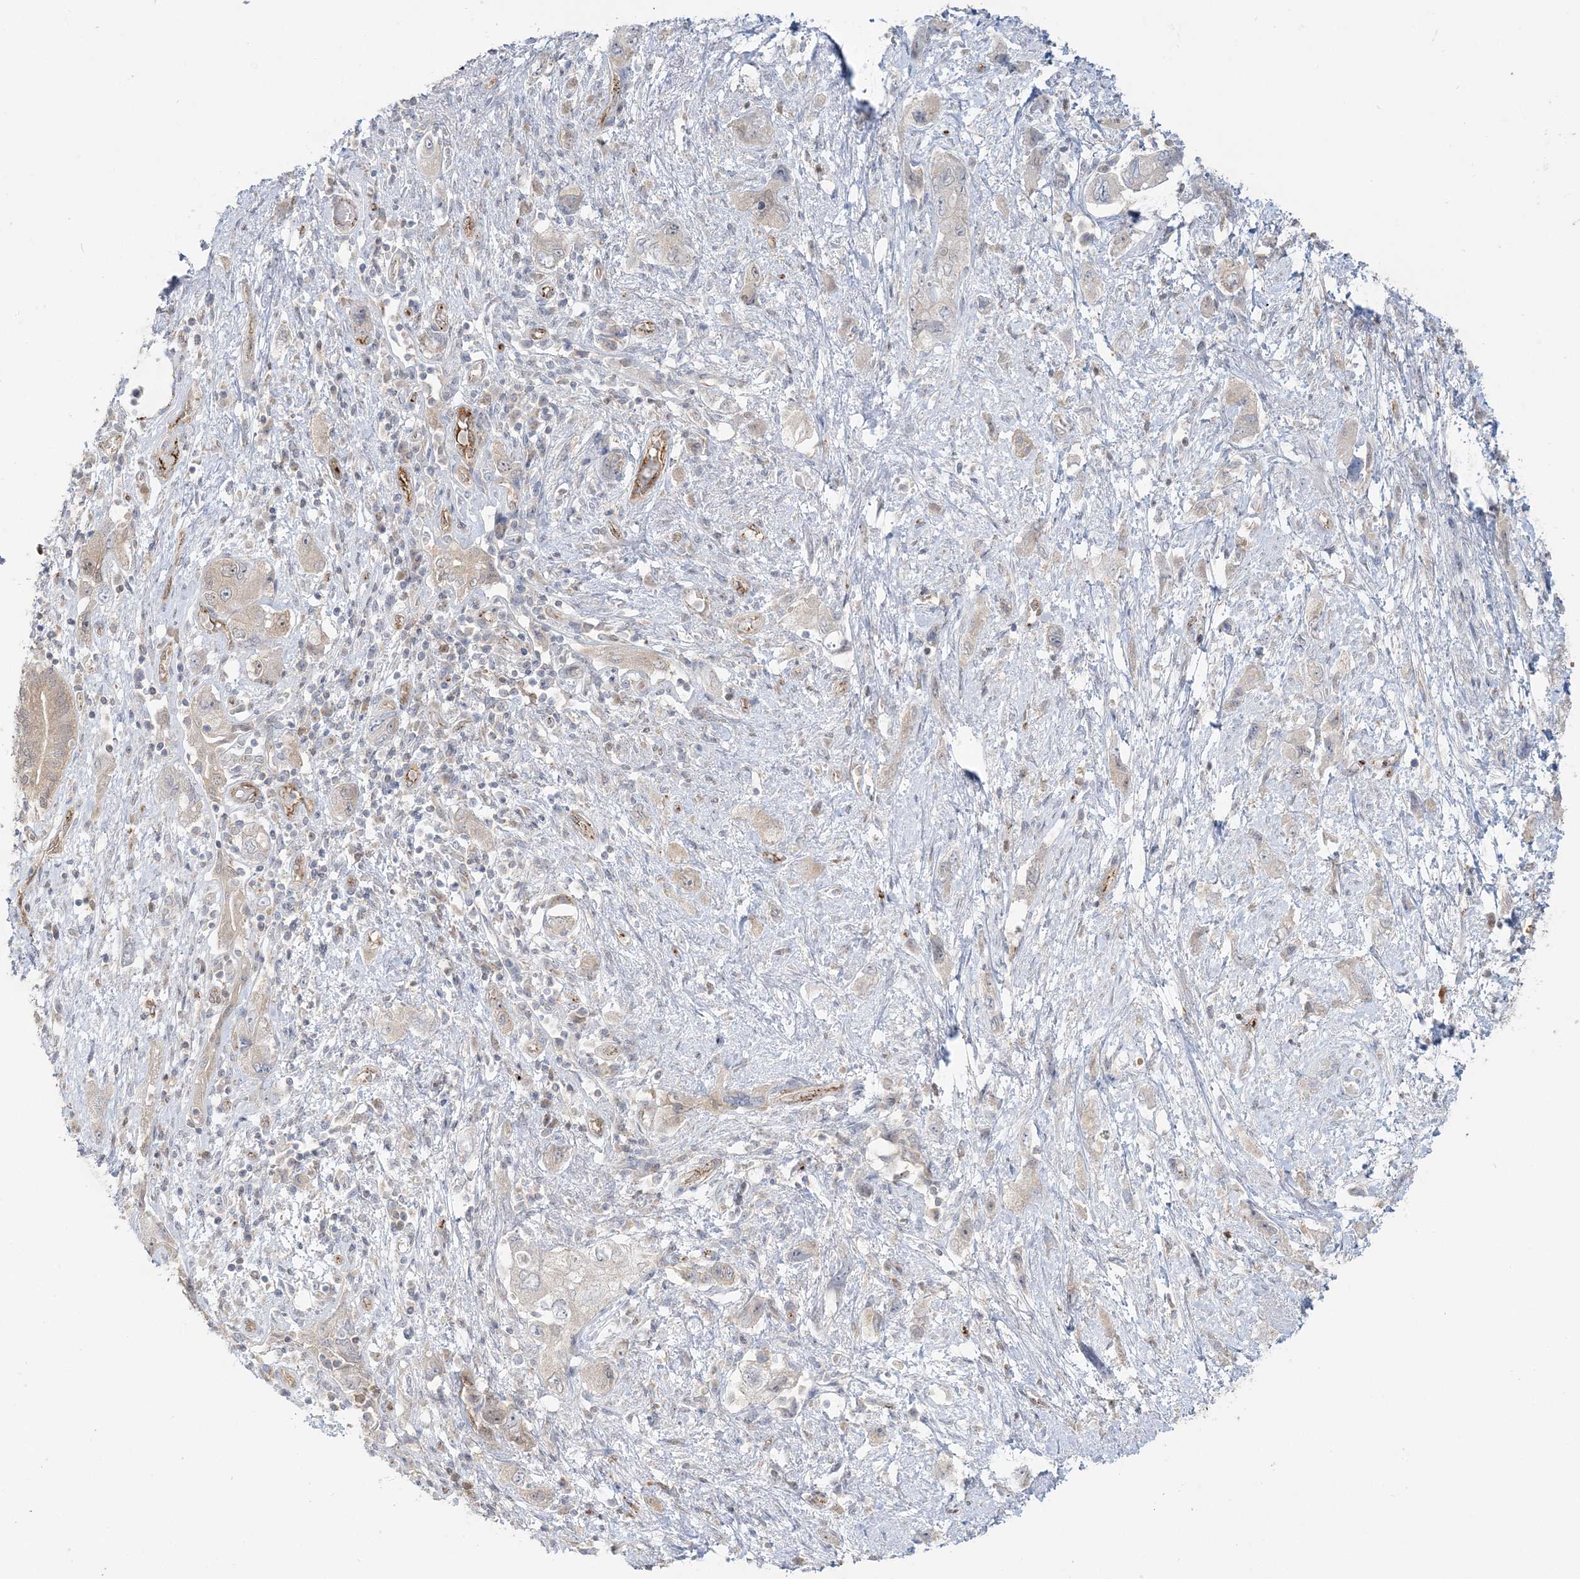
{"staining": {"intensity": "negative", "quantity": "none", "location": "none"}, "tissue": "pancreatic cancer", "cell_type": "Tumor cells", "image_type": "cancer", "snomed": [{"axis": "morphology", "description": "Adenocarcinoma, NOS"}, {"axis": "topography", "description": "Pancreas"}], "caption": "Immunohistochemical staining of pancreatic adenocarcinoma shows no significant staining in tumor cells.", "gene": "INPP1", "patient": {"sex": "female", "age": 73}}